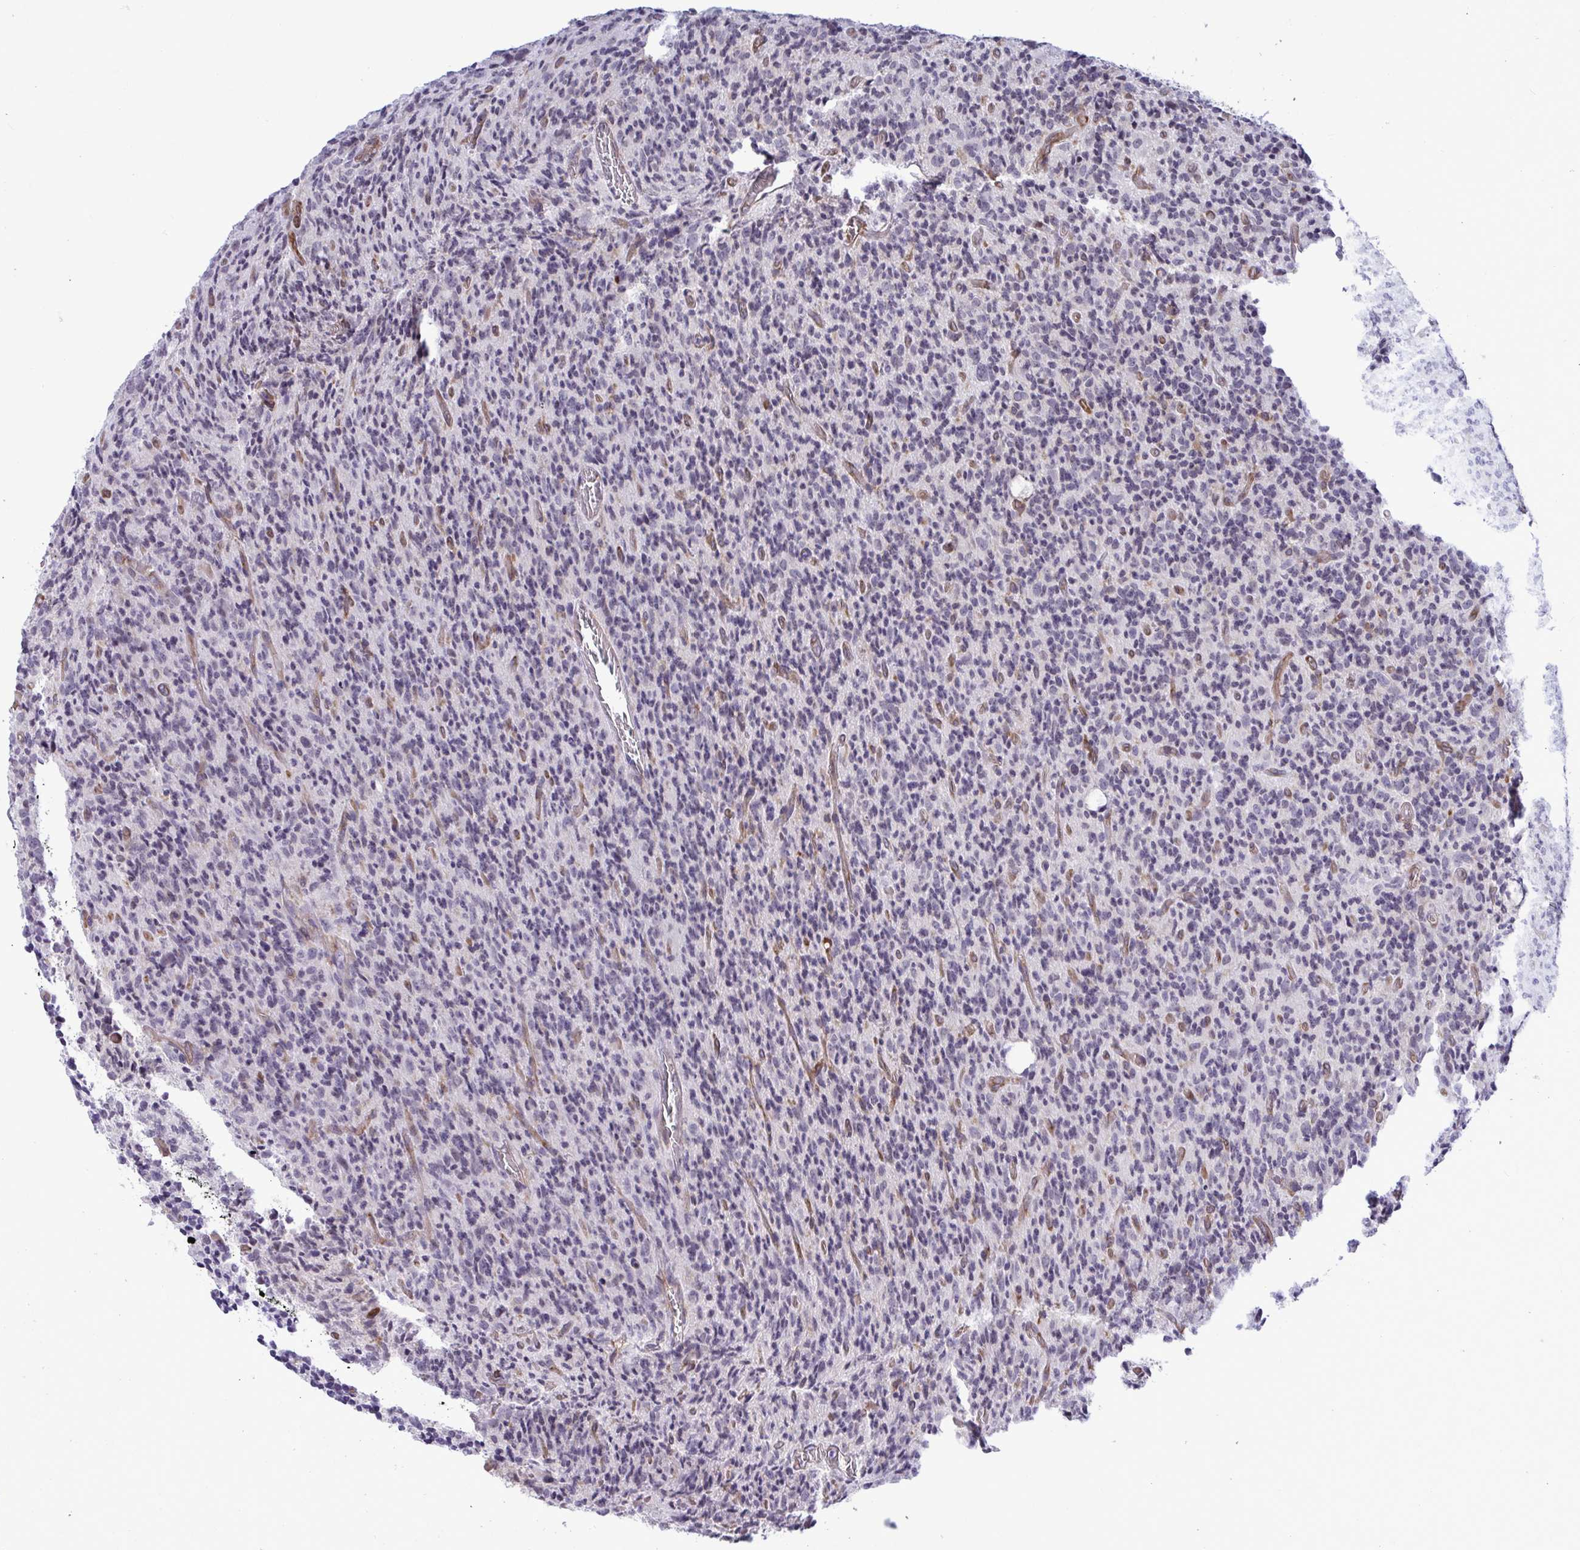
{"staining": {"intensity": "negative", "quantity": "none", "location": "none"}, "tissue": "glioma", "cell_type": "Tumor cells", "image_type": "cancer", "snomed": [{"axis": "morphology", "description": "Glioma, malignant, High grade"}, {"axis": "topography", "description": "Brain"}], "caption": "High magnification brightfield microscopy of glioma stained with DAB (3,3'-diaminobenzidine) (brown) and counterstained with hematoxylin (blue): tumor cells show no significant staining. (DAB IHC, high magnification).", "gene": "EML1", "patient": {"sex": "male", "age": 76}}